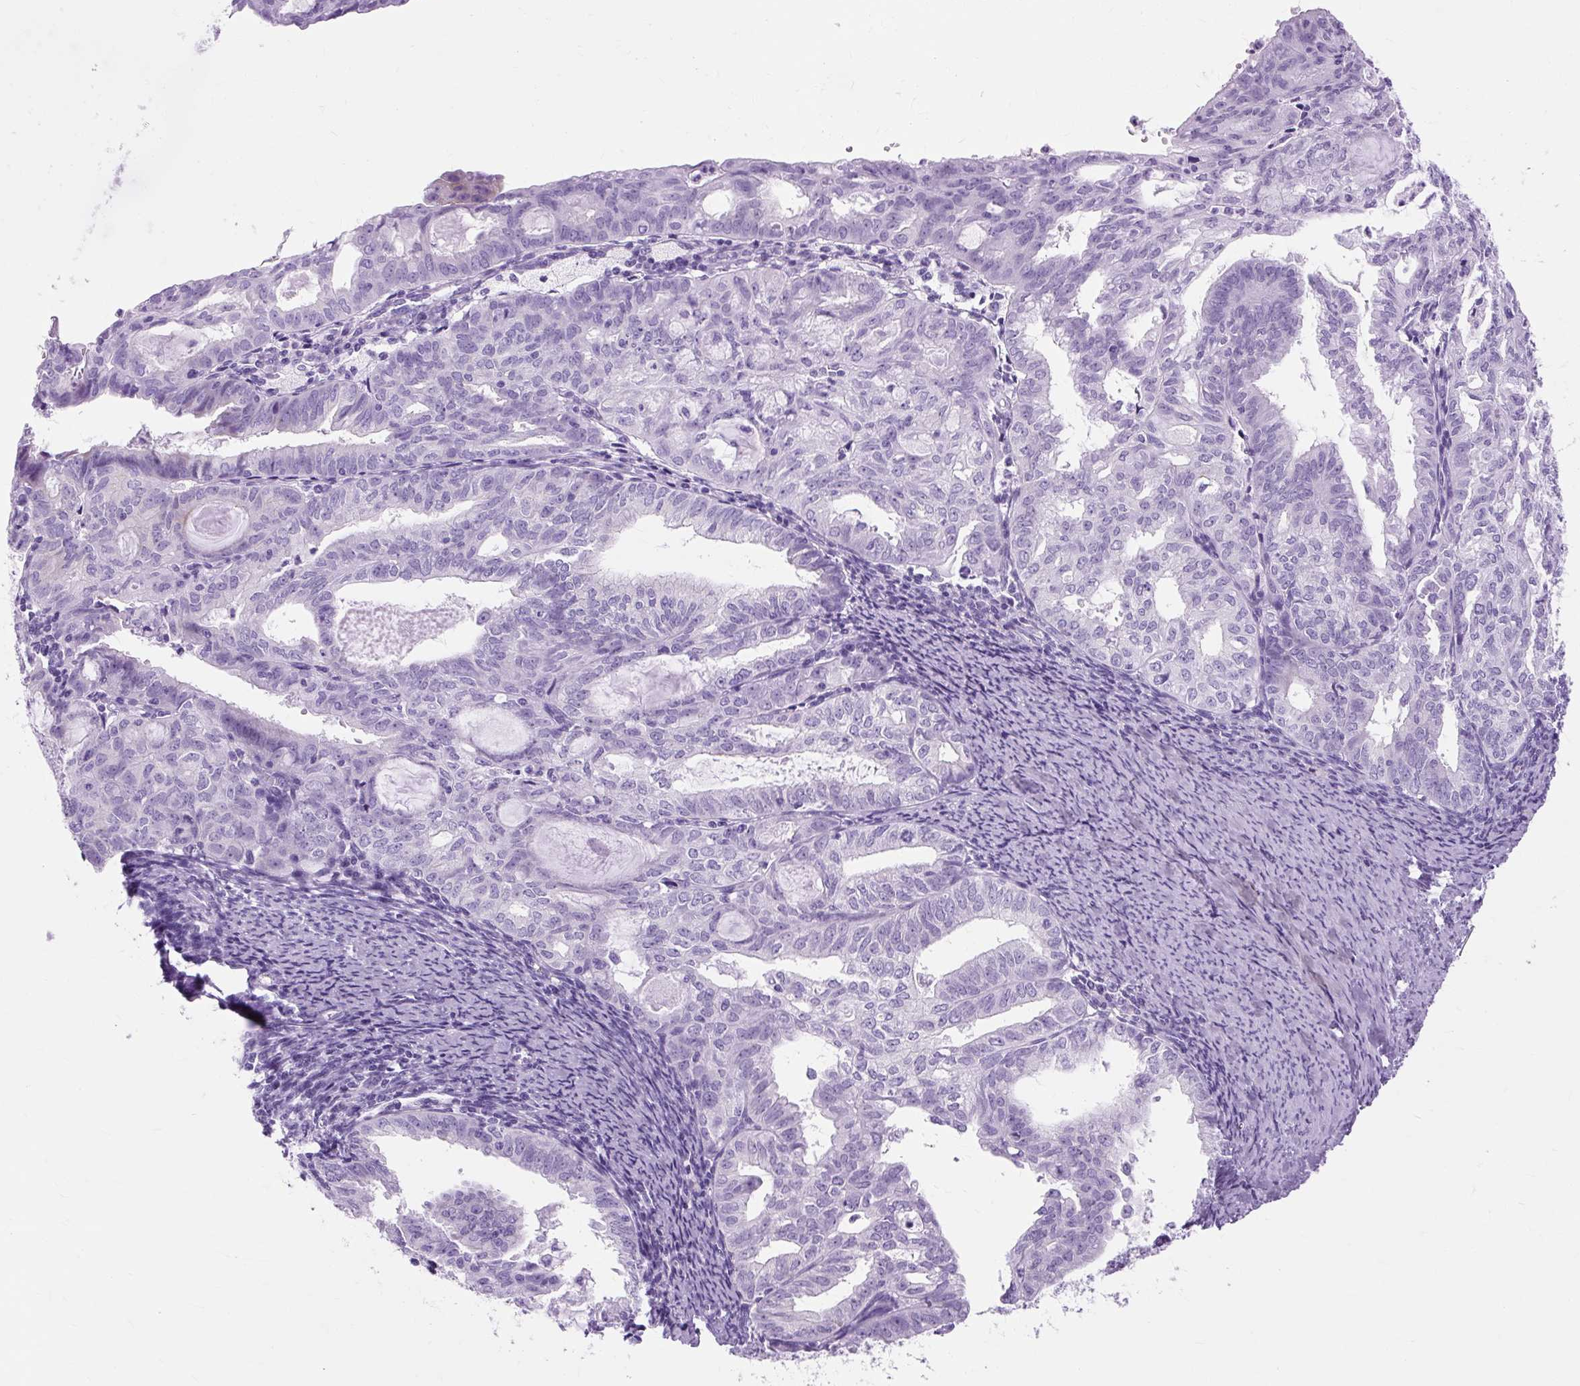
{"staining": {"intensity": "negative", "quantity": "none", "location": "none"}, "tissue": "endometrial cancer", "cell_type": "Tumor cells", "image_type": "cancer", "snomed": [{"axis": "morphology", "description": "Adenocarcinoma, NOS"}, {"axis": "topography", "description": "Endometrium"}], "caption": "An immunohistochemistry histopathology image of endometrial cancer is shown. There is no staining in tumor cells of endometrial cancer.", "gene": "TMEM89", "patient": {"sex": "female", "age": 70}}